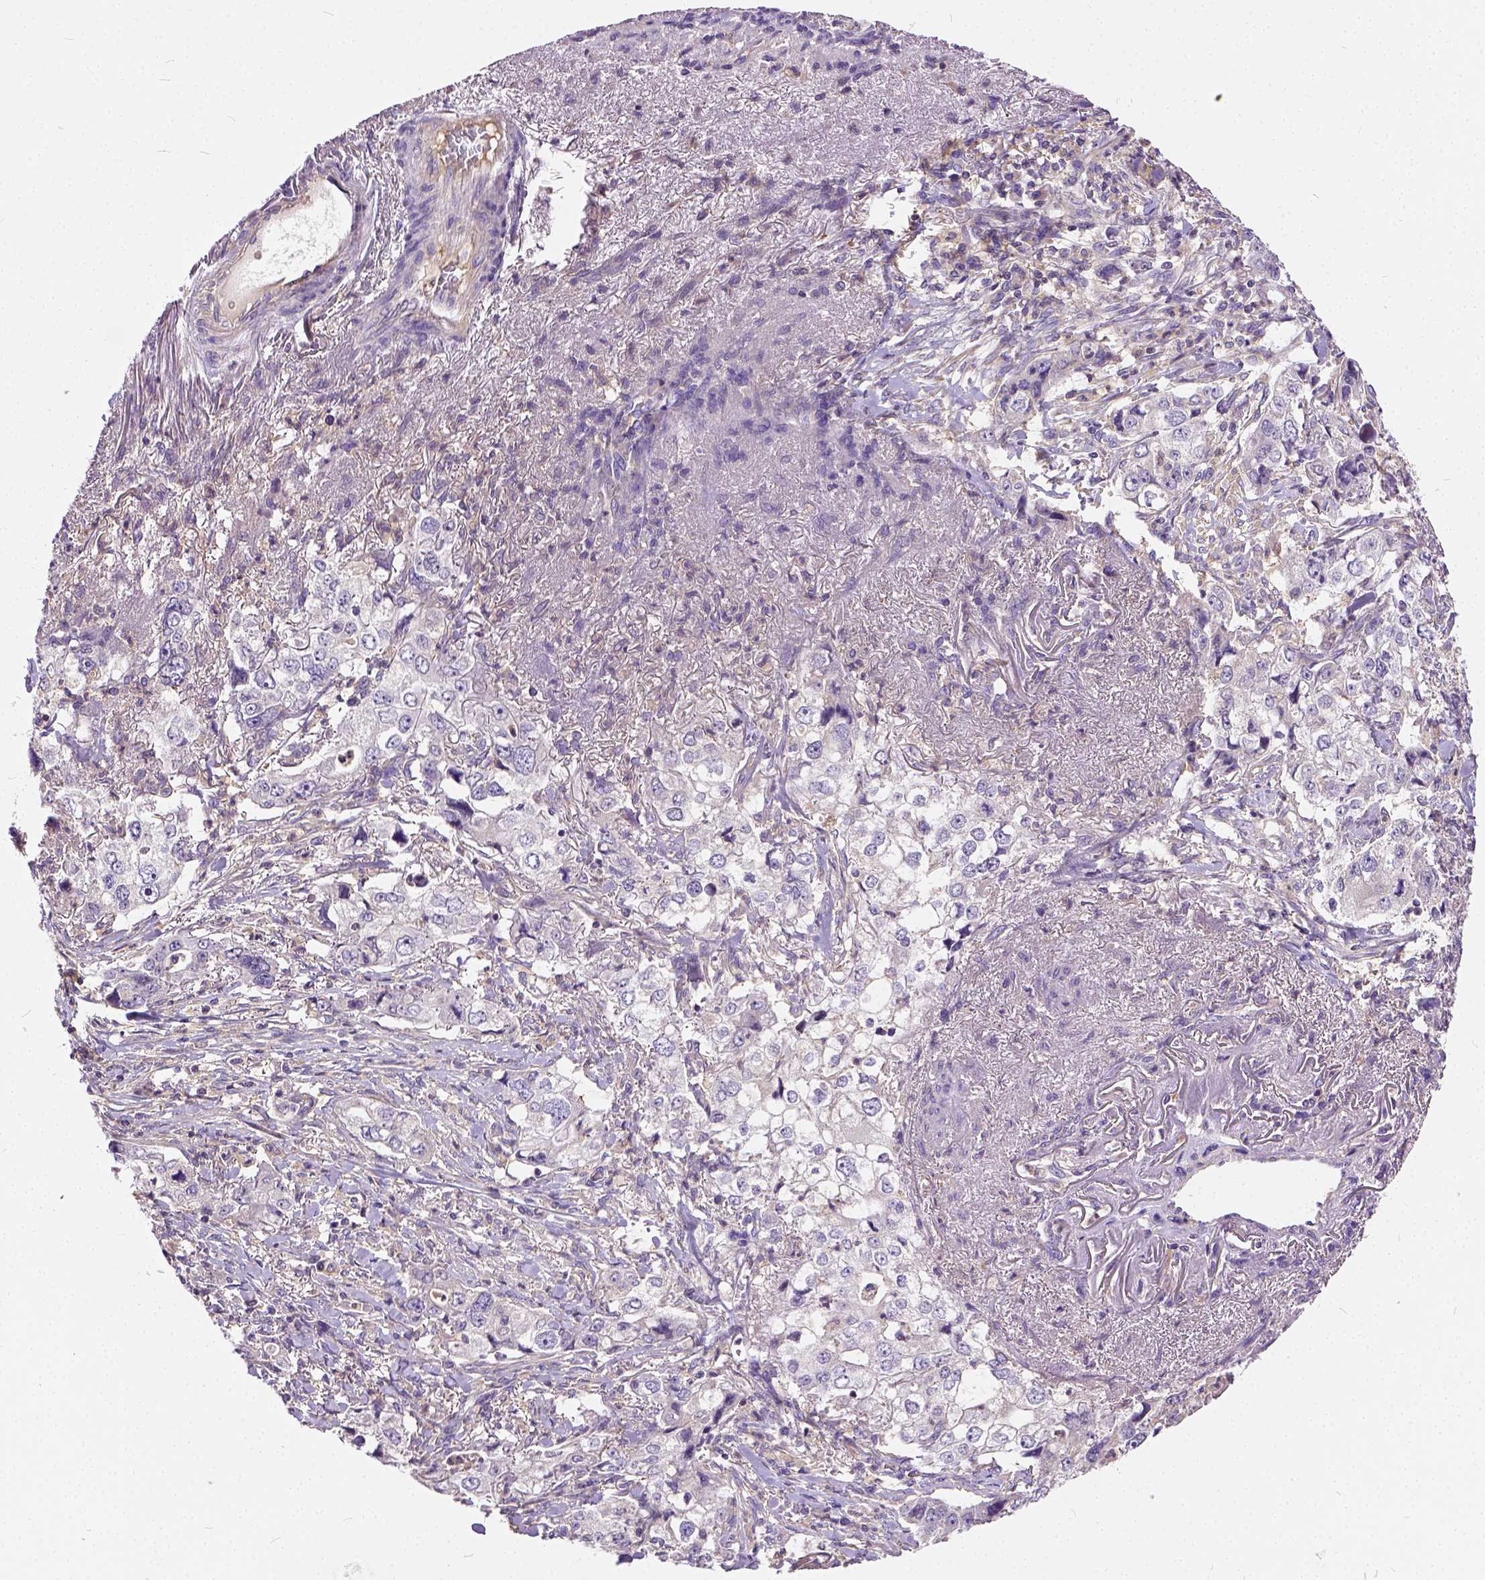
{"staining": {"intensity": "negative", "quantity": "none", "location": "none"}, "tissue": "stomach cancer", "cell_type": "Tumor cells", "image_type": "cancer", "snomed": [{"axis": "morphology", "description": "Adenocarcinoma, NOS"}, {"axis": "topography", "description": "Stomach, upper"}], "caption": "Immunohistochemistry (IHC) histopathology image of stomach cancer stained for a protein (brown), which demonstrates no positivity in tumor cells. Brightfield microscopy of immunohistochemistry (IHC) stained with DAB (brown) and hematoxylin (blue), captured at high magnification.", "gene": "CADM4", "patient": {"sex": "male", "age": 75}}